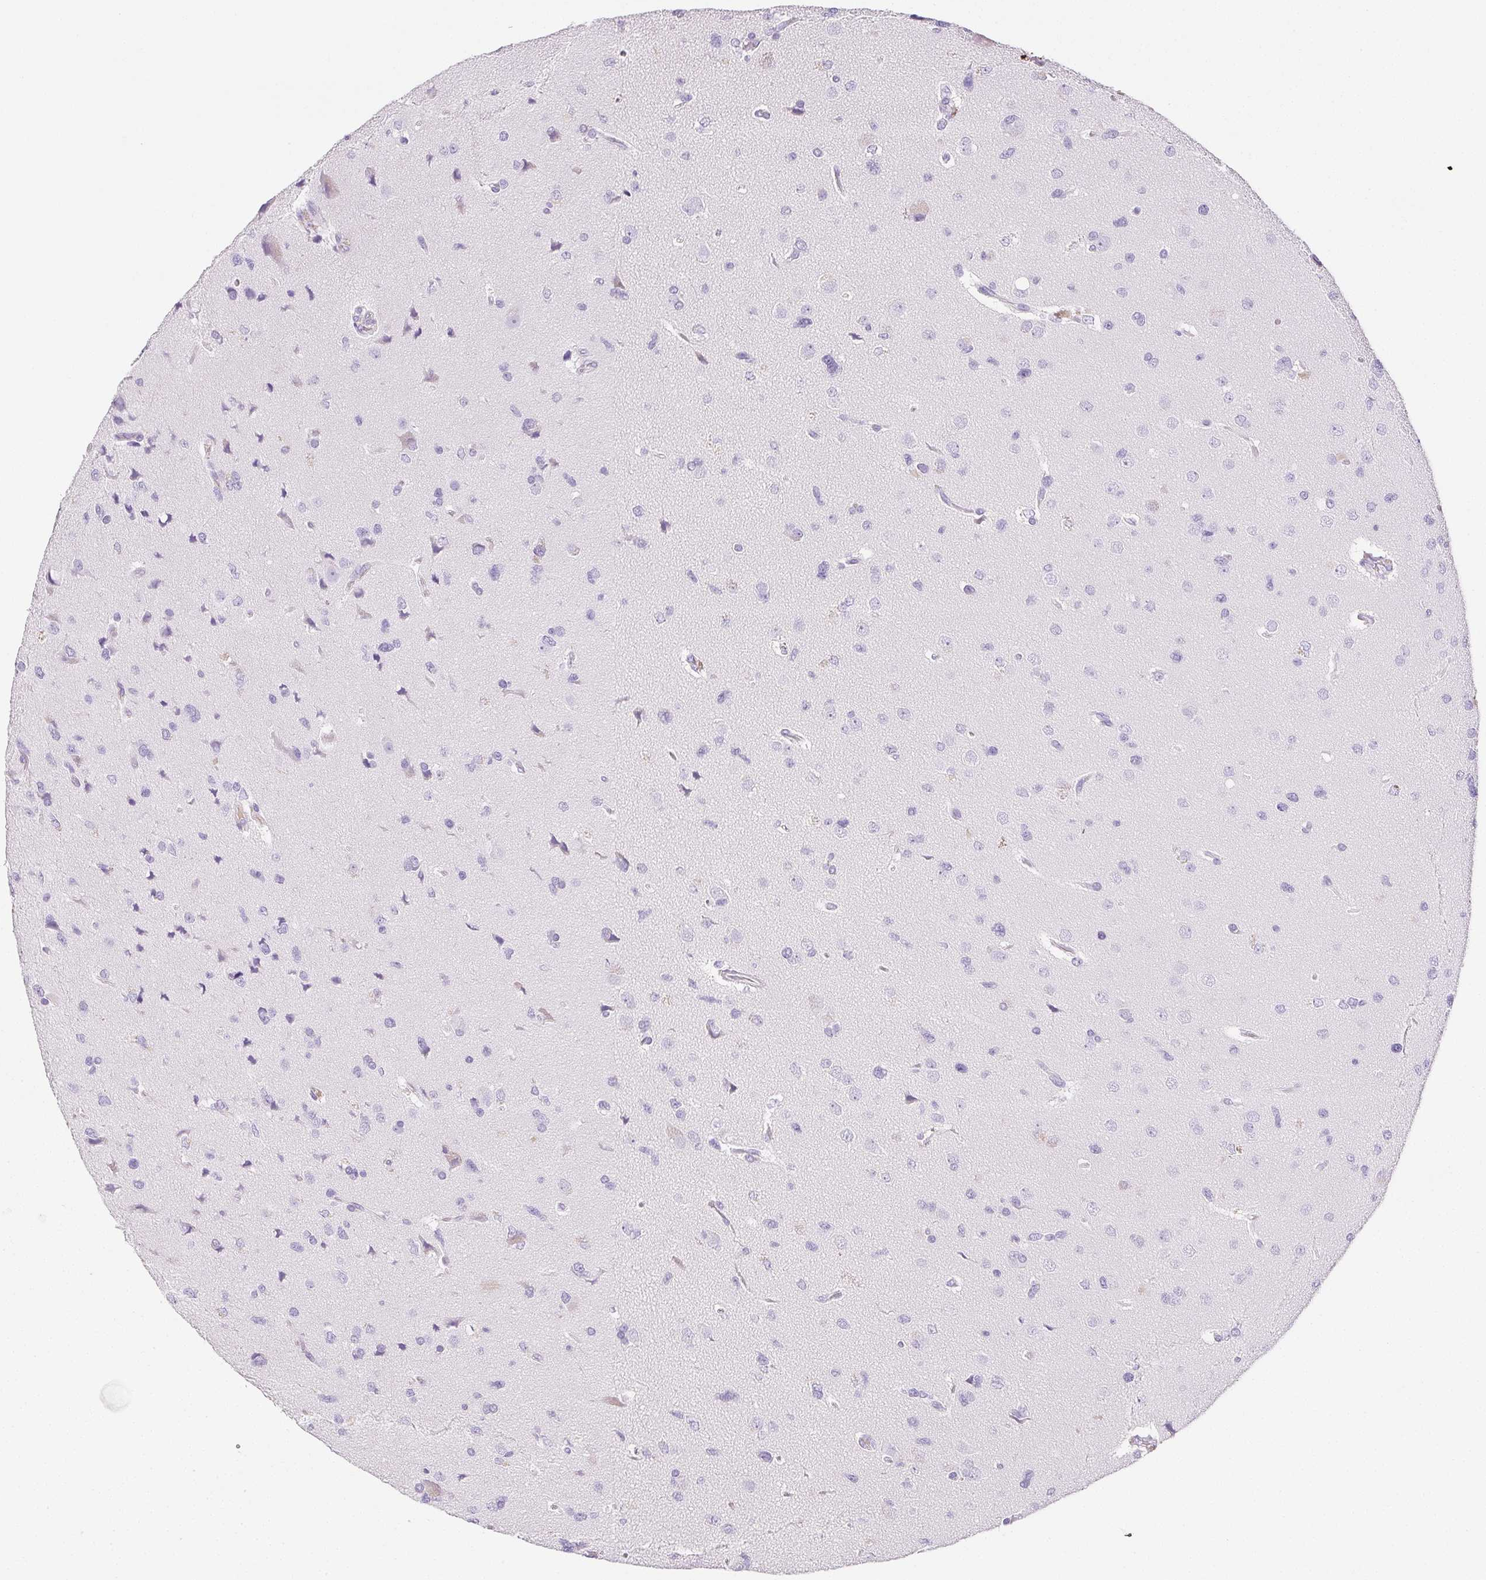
{"staining": {"intensity": "negative", "quantity": "none", "location": "none"}, "tissue": "glioma", "cell_type": "Tumor cells", "image_type": "cancer", "snomed": [{"axis": "morphology", "description": "Glioma, malignant, Low grade"}, {"axis": "topography", "description": "Brain"}], "caption": "Image shows no protein staining in tumor cells of malignant glioma (low-grade) tissue.", "gene": "VTN", "patient": {"sex": "female", "age": 55}}